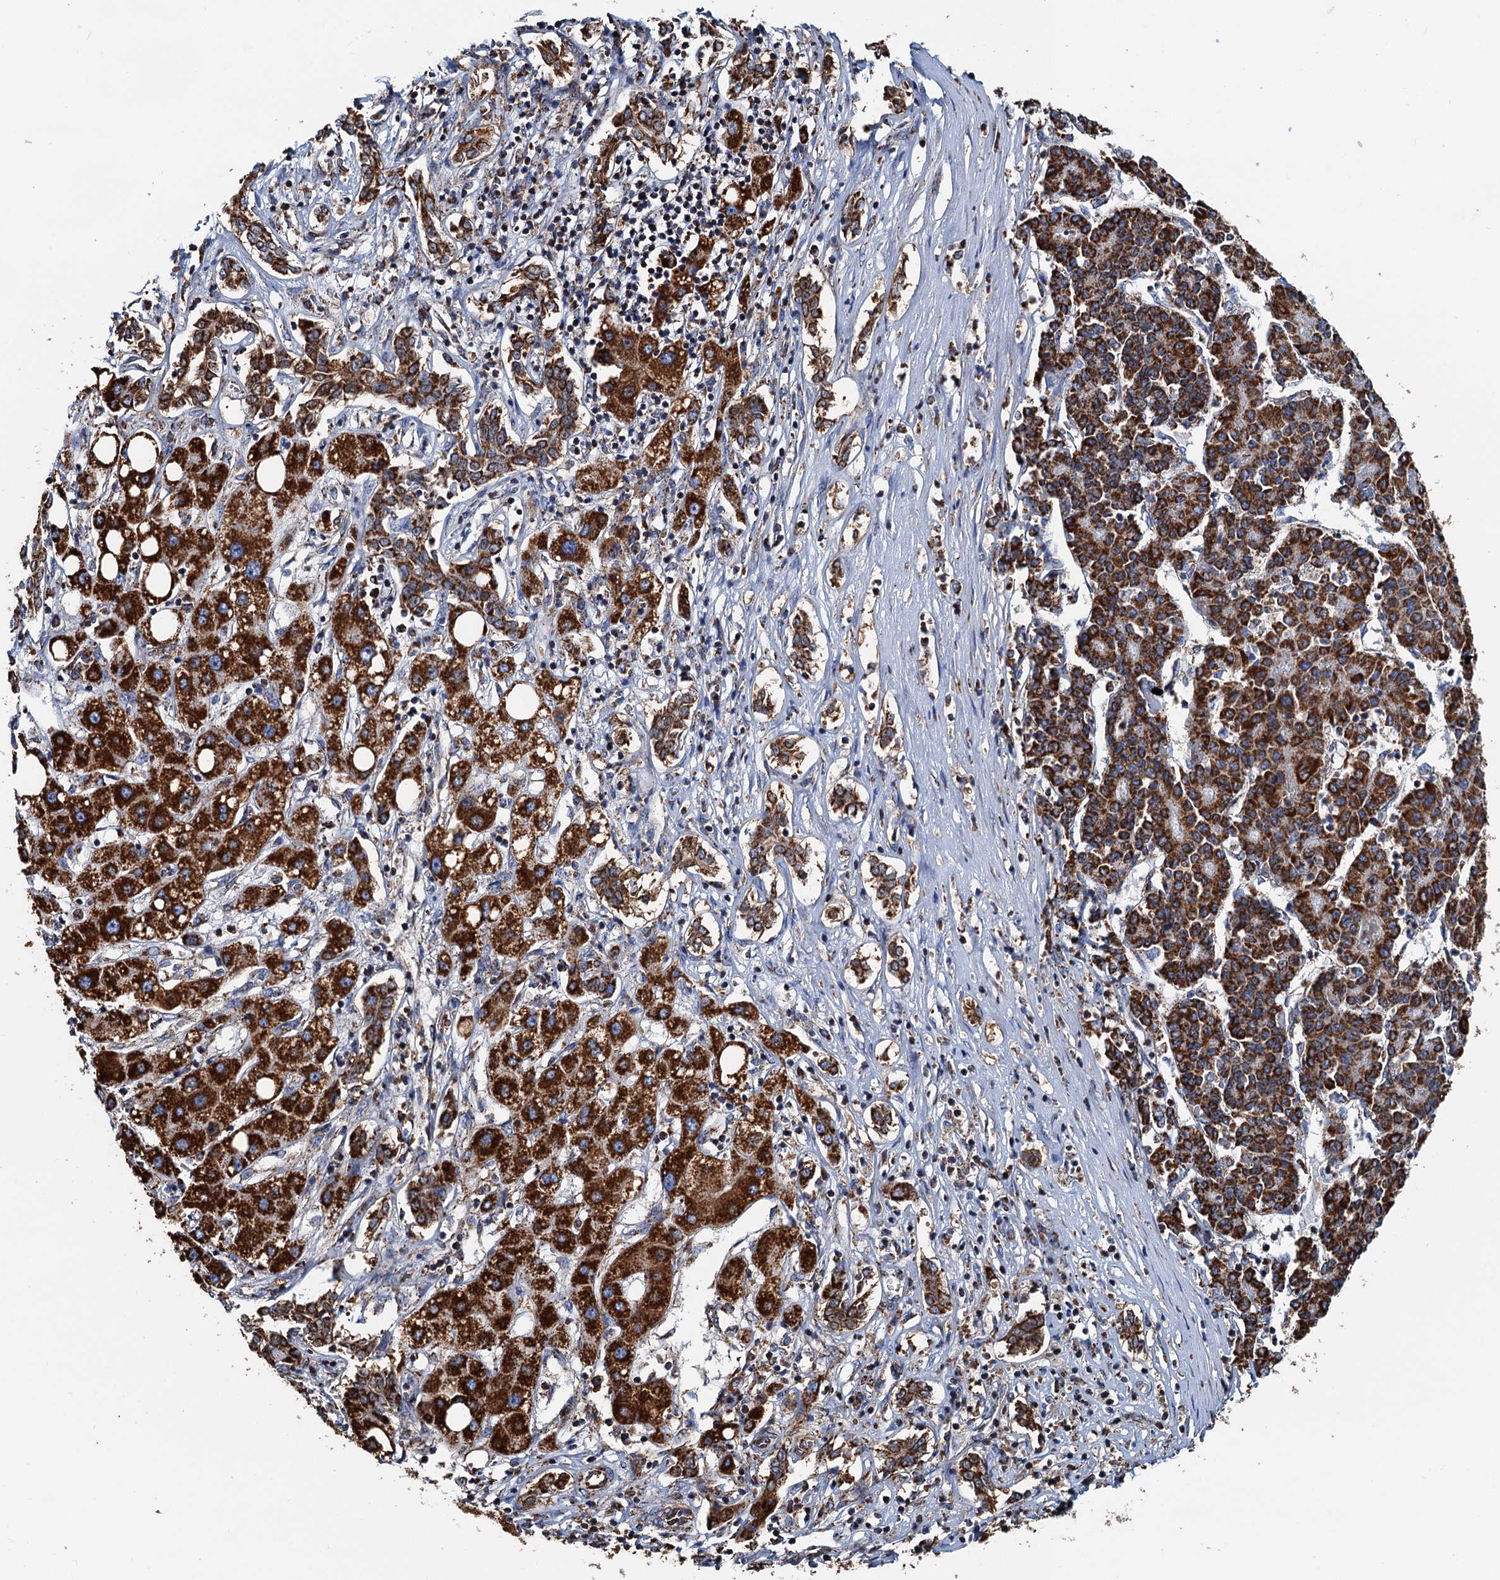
{"staining": {"intensity": "strong", "quantity": ">75%", "location": "cytoplasmic/membranous"}, "tissue": "liver cancer", "cell_type": "Tumor cells", "image_type": "cancer", "snomed": [{"axis": "morphology", "description": "Carcinoma, Hepatocellular, NOS"}, {"axis": "topography", "description": "Liver"}], "caption": "The immunohistochemical stain shows strong cytoplasmic/membranous staining in tumor cells of liver hepatocellular carcinoma tissue. The protein is shown in brown color, while the nuclei are stained blue.", "gene": "AAGAB", "patient": {"sex": "male", "age": 65}}